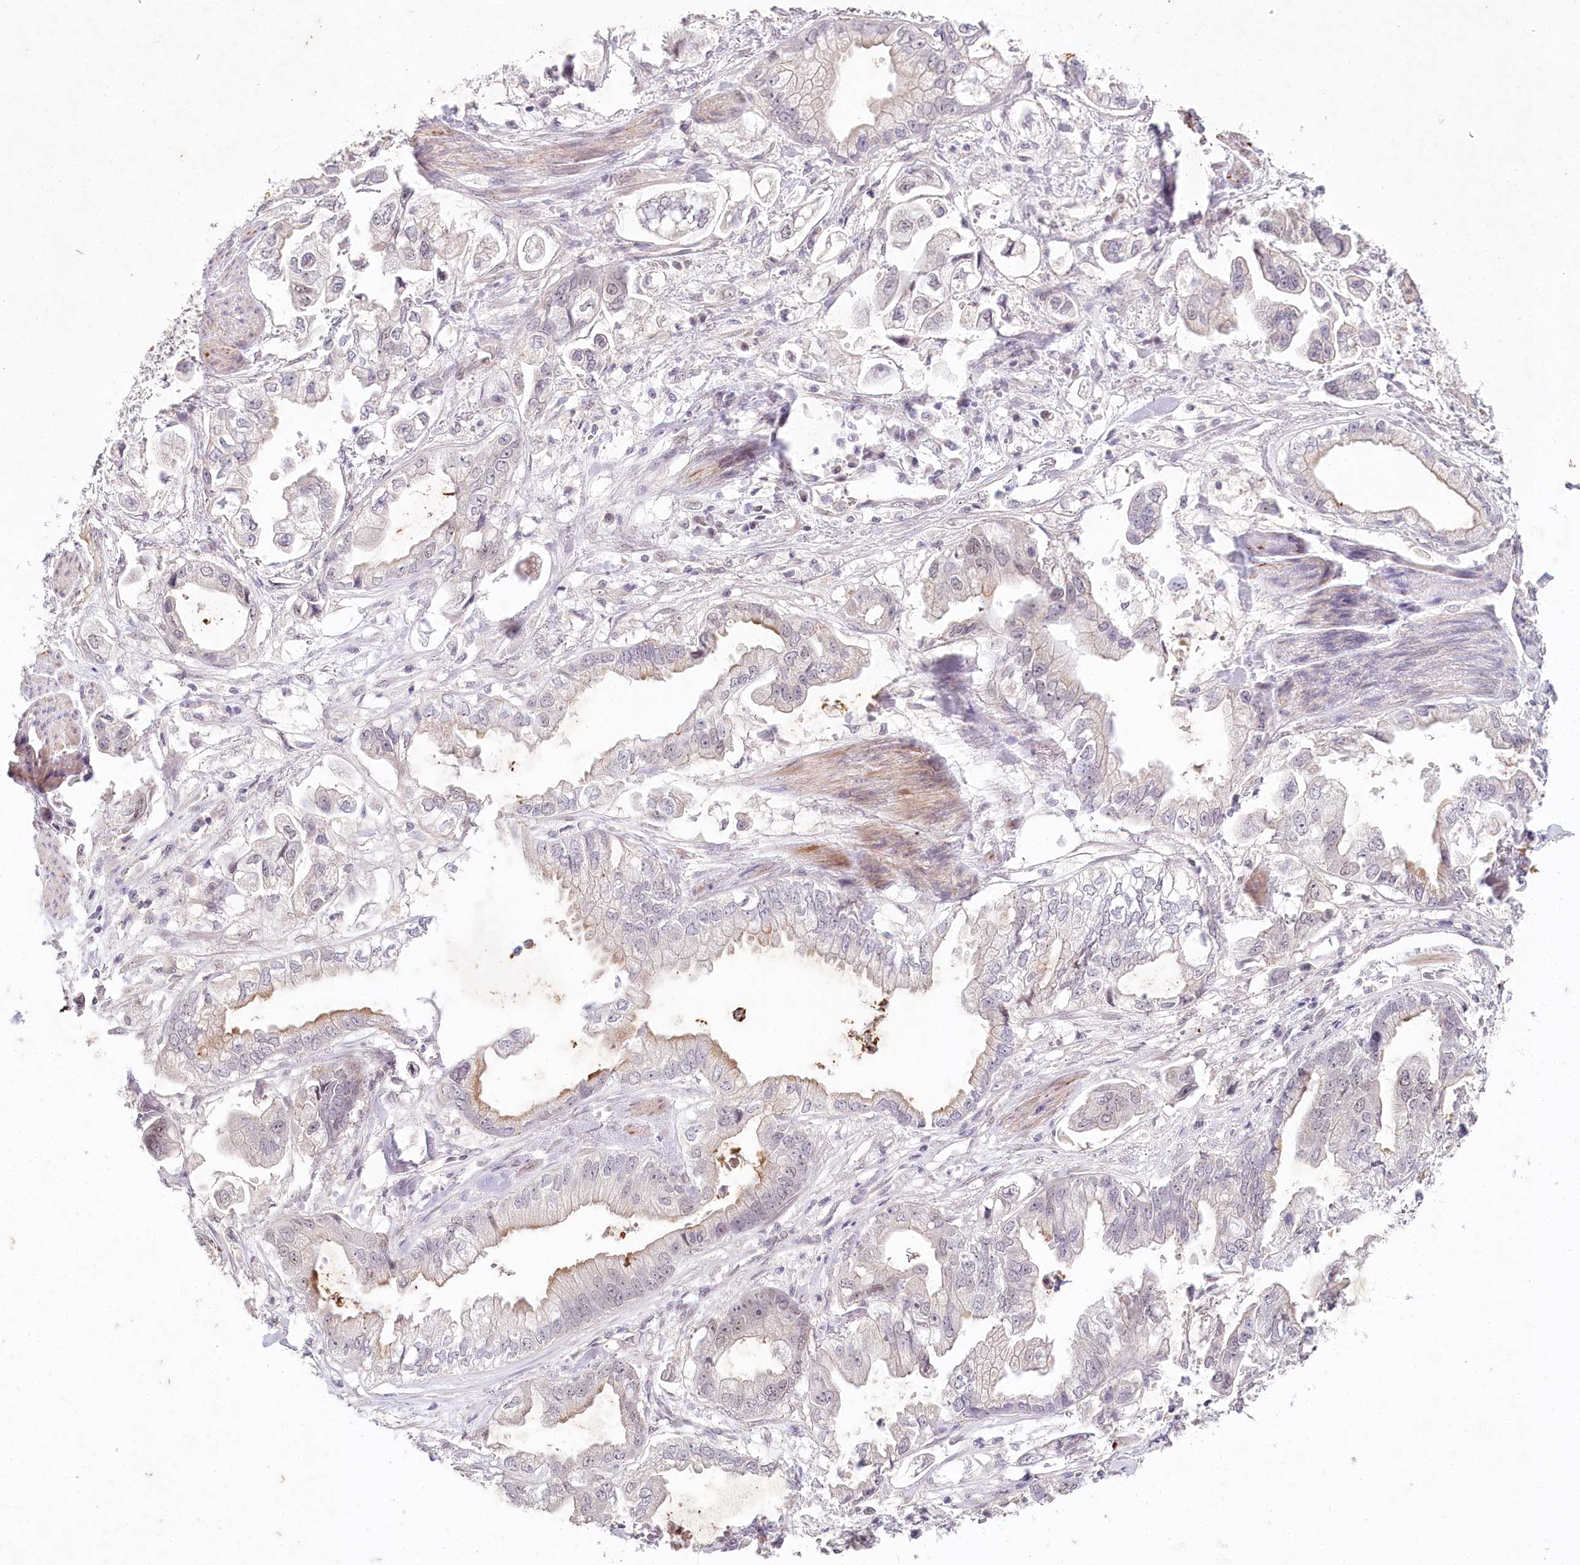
{"staining": {"intensity": "negative", "quantity": "none", "location": "none"}, "tissue": "stomach cancer", "cell_type": "Tumor cells", "image_type": "cancer", "snomed": [{"axis": "morphology", "description": "Adenocarcinoma, NOS"}, {"axis": "topography", "description": "Stomach"}], "caption": "High power microscopy photomicrograph of an immunohistochemistry image of adenocarcinoma (stomach), revealing no significant positivity in tumor cells. Brightfield microscopy of IHC stained with DAB (3,3'-diaminobenzidine) (brown) and hematoxylin (blue), captured at high magnification.", "gene": "AMTN", "patient": {"sex": "male", "age": 62}}